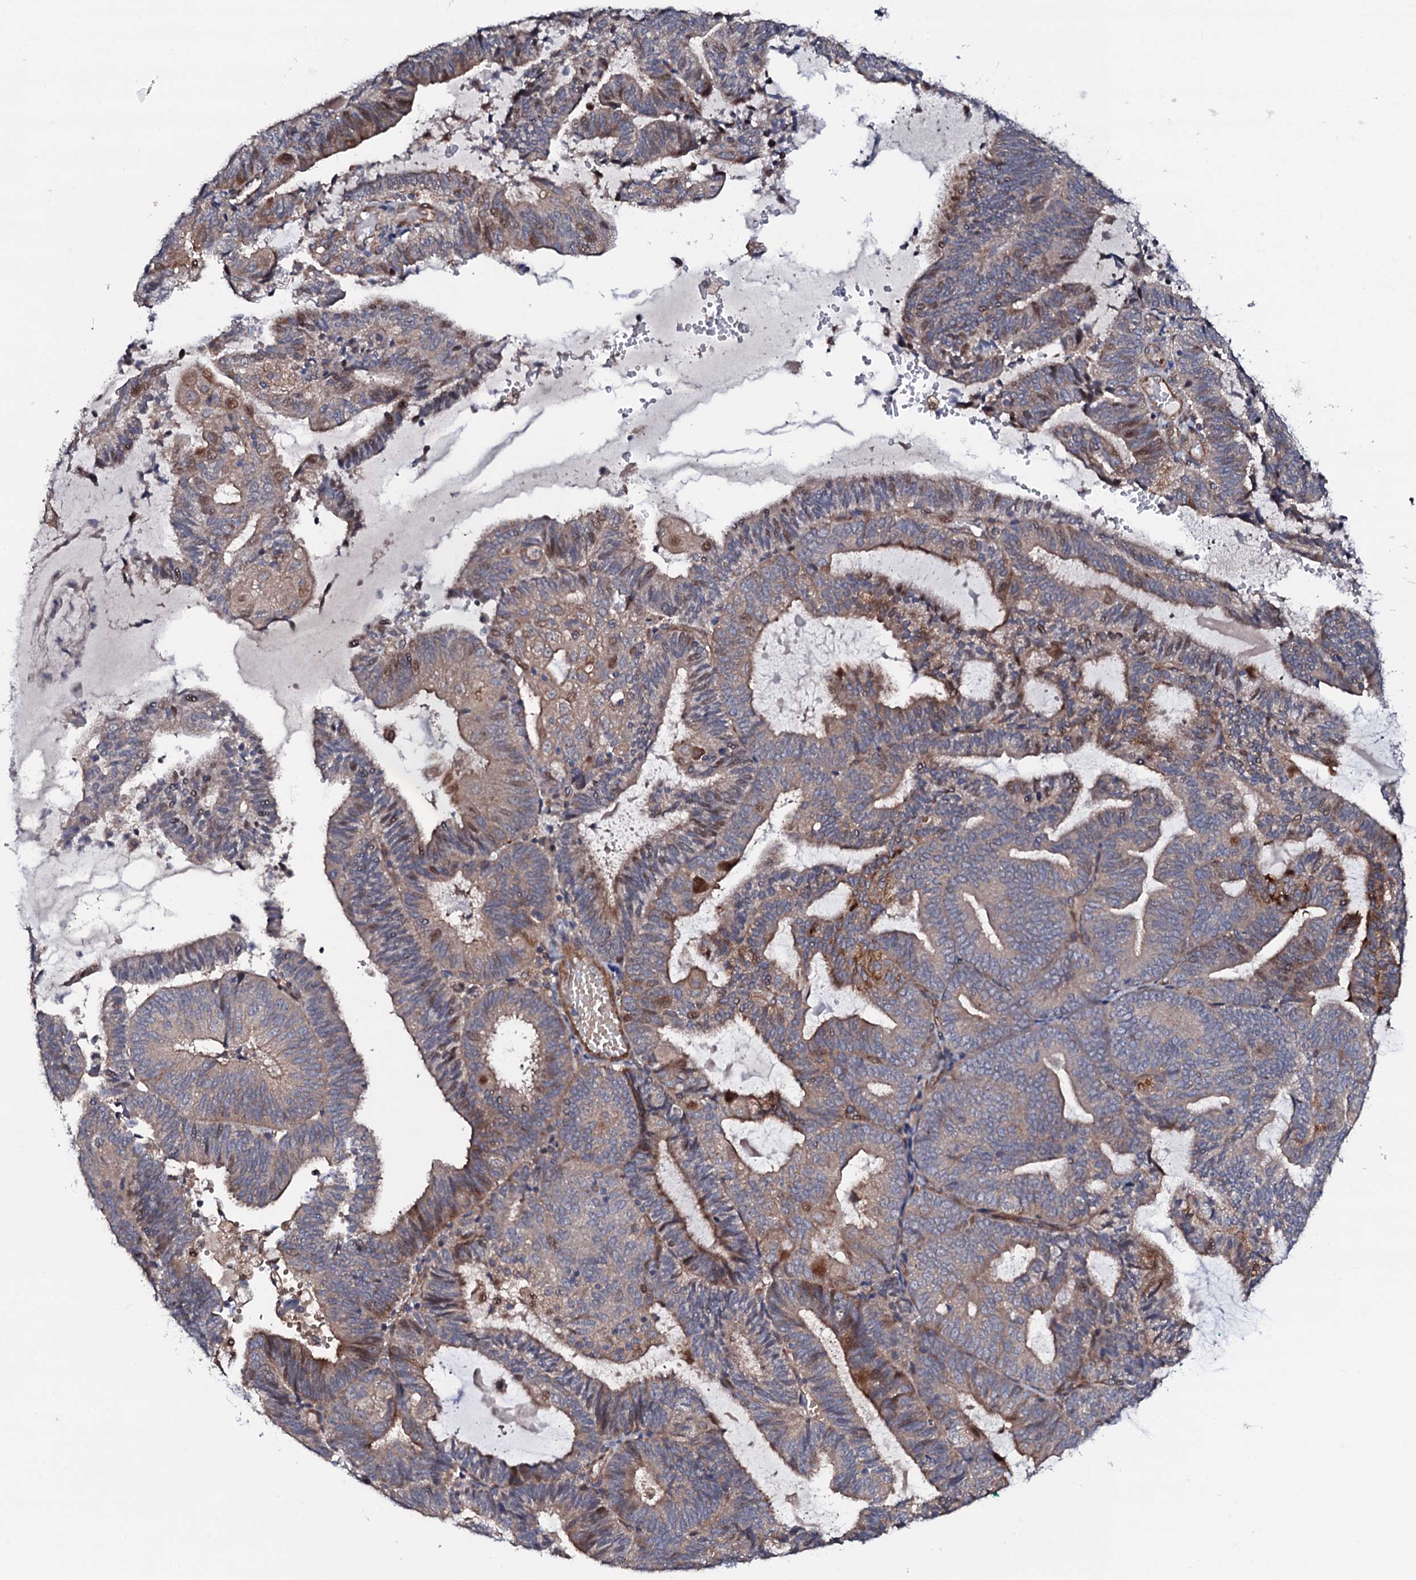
{"staining": {"intensity": "moderate", "quantity": "25%-75%", "location": "cytoplasmic/membranous,nuclear"}, "tissue": "endometrial cancer", "cell_type": "Tumor cells", "image_type": "cancer", "snomed": [{"axis": "morphology", "description": "Adenocarcinoma, NOS"}, {"axis": "topography", "description": "Endometrium"}], "caption": "Adenocarcinoma (endometrial) stained with a protein marker shows moderate staining in tumor cells.", "gene": "CIAO2A", "patient": {"sex": "female", "age": 81}}